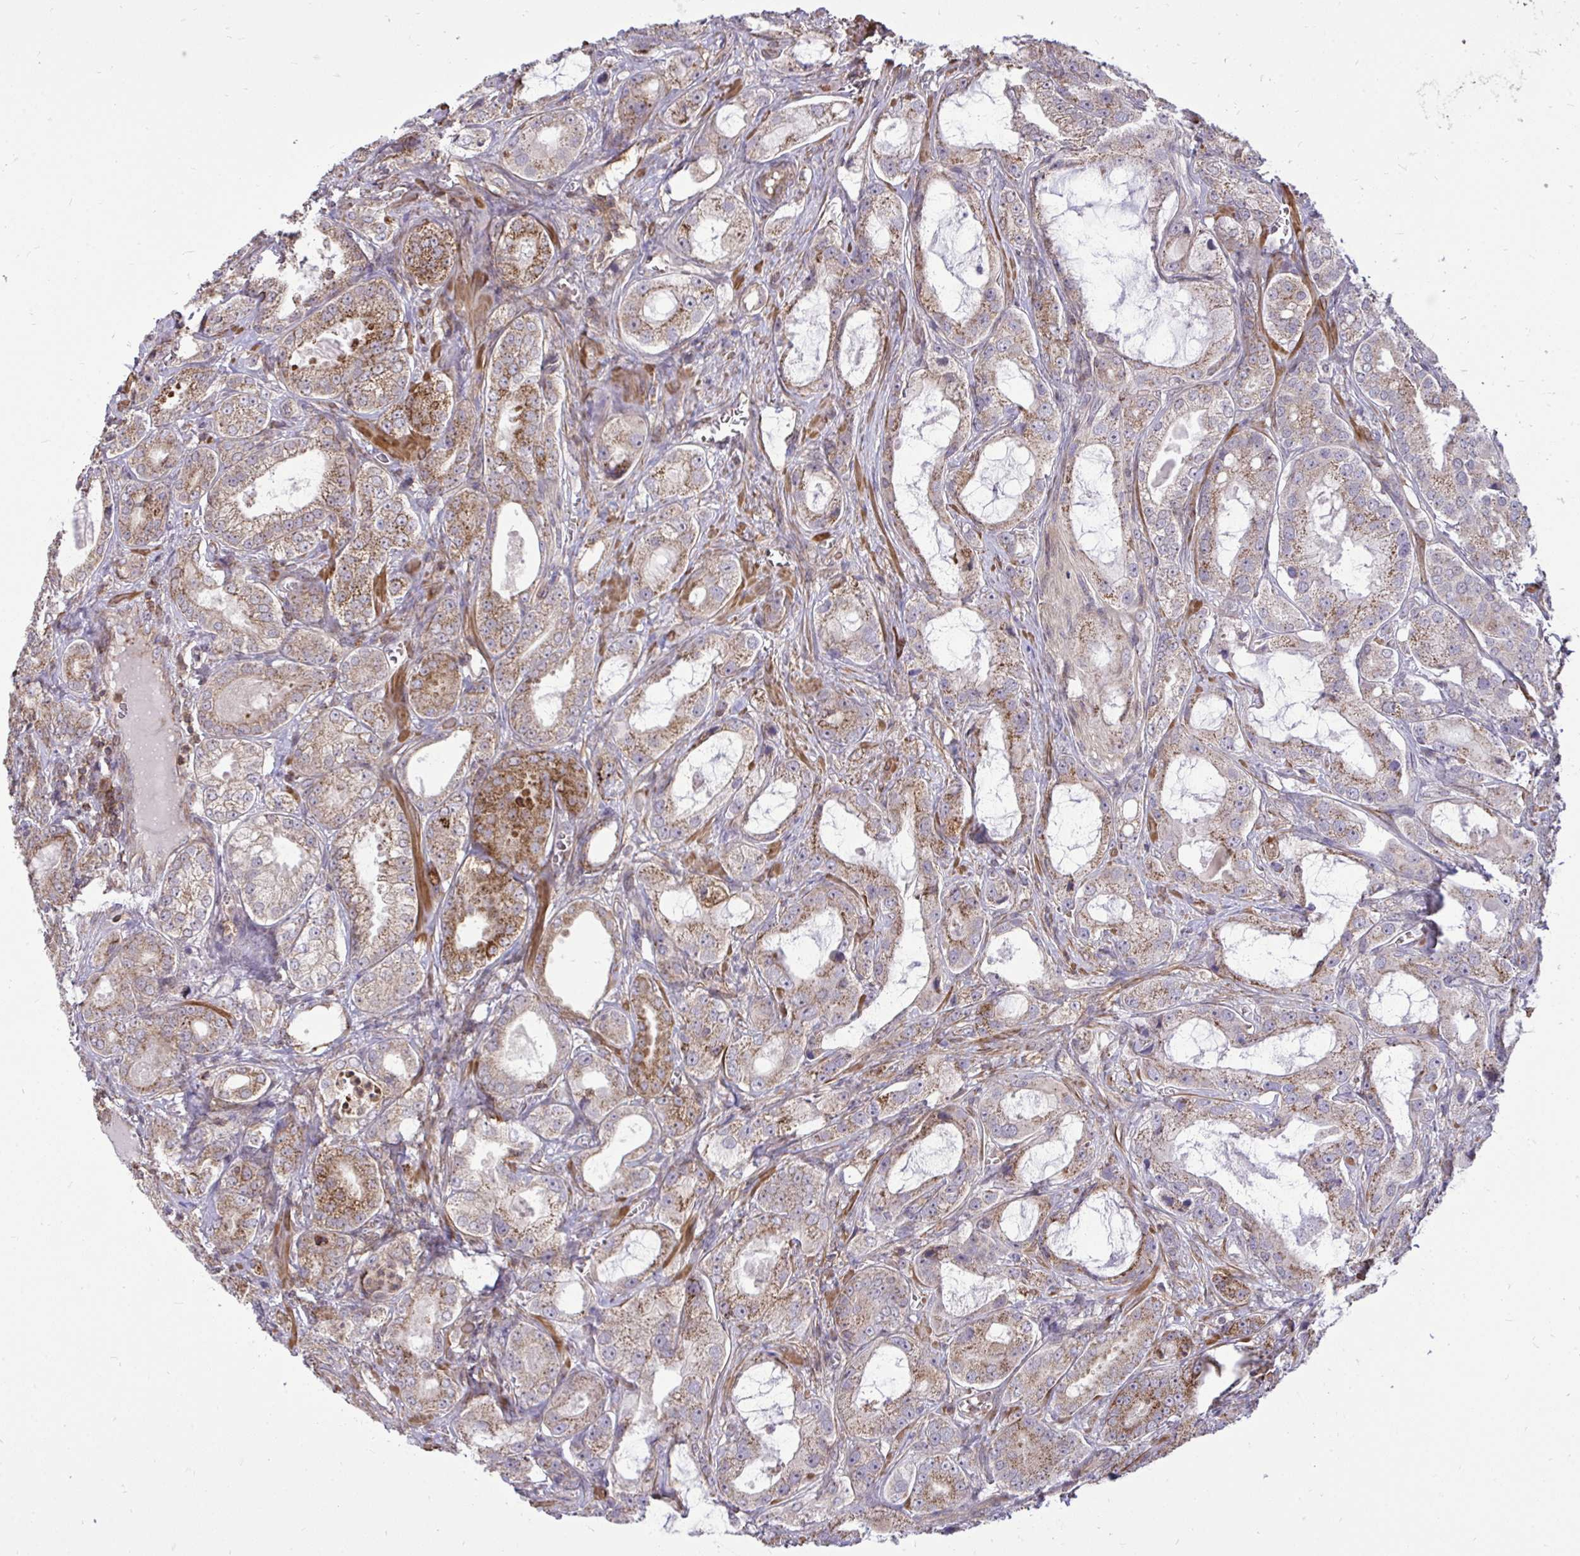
{"staining": {"intensity": "moderate", "quantity": "25%-75%", "location": "cytoplasmic/membranous"}, "tissue": "prostate cancer", "cell_type": "Tumor cells", "image_type": "cancer", "snomed": [{"axis": "morphology", "description": "Adenocarcinoma, High grade"}, {"axis": "topography", "description": "Prostate"}], "caption": "Tumor cells demonstrate medium levels of moderate cytoplasmic/membranous expression in about 25%-75% of cells in human prostate adenocarcinoma (high-grade).", "gene": "SLC7A5", "patient": {"sex": "male", "age": 64}}